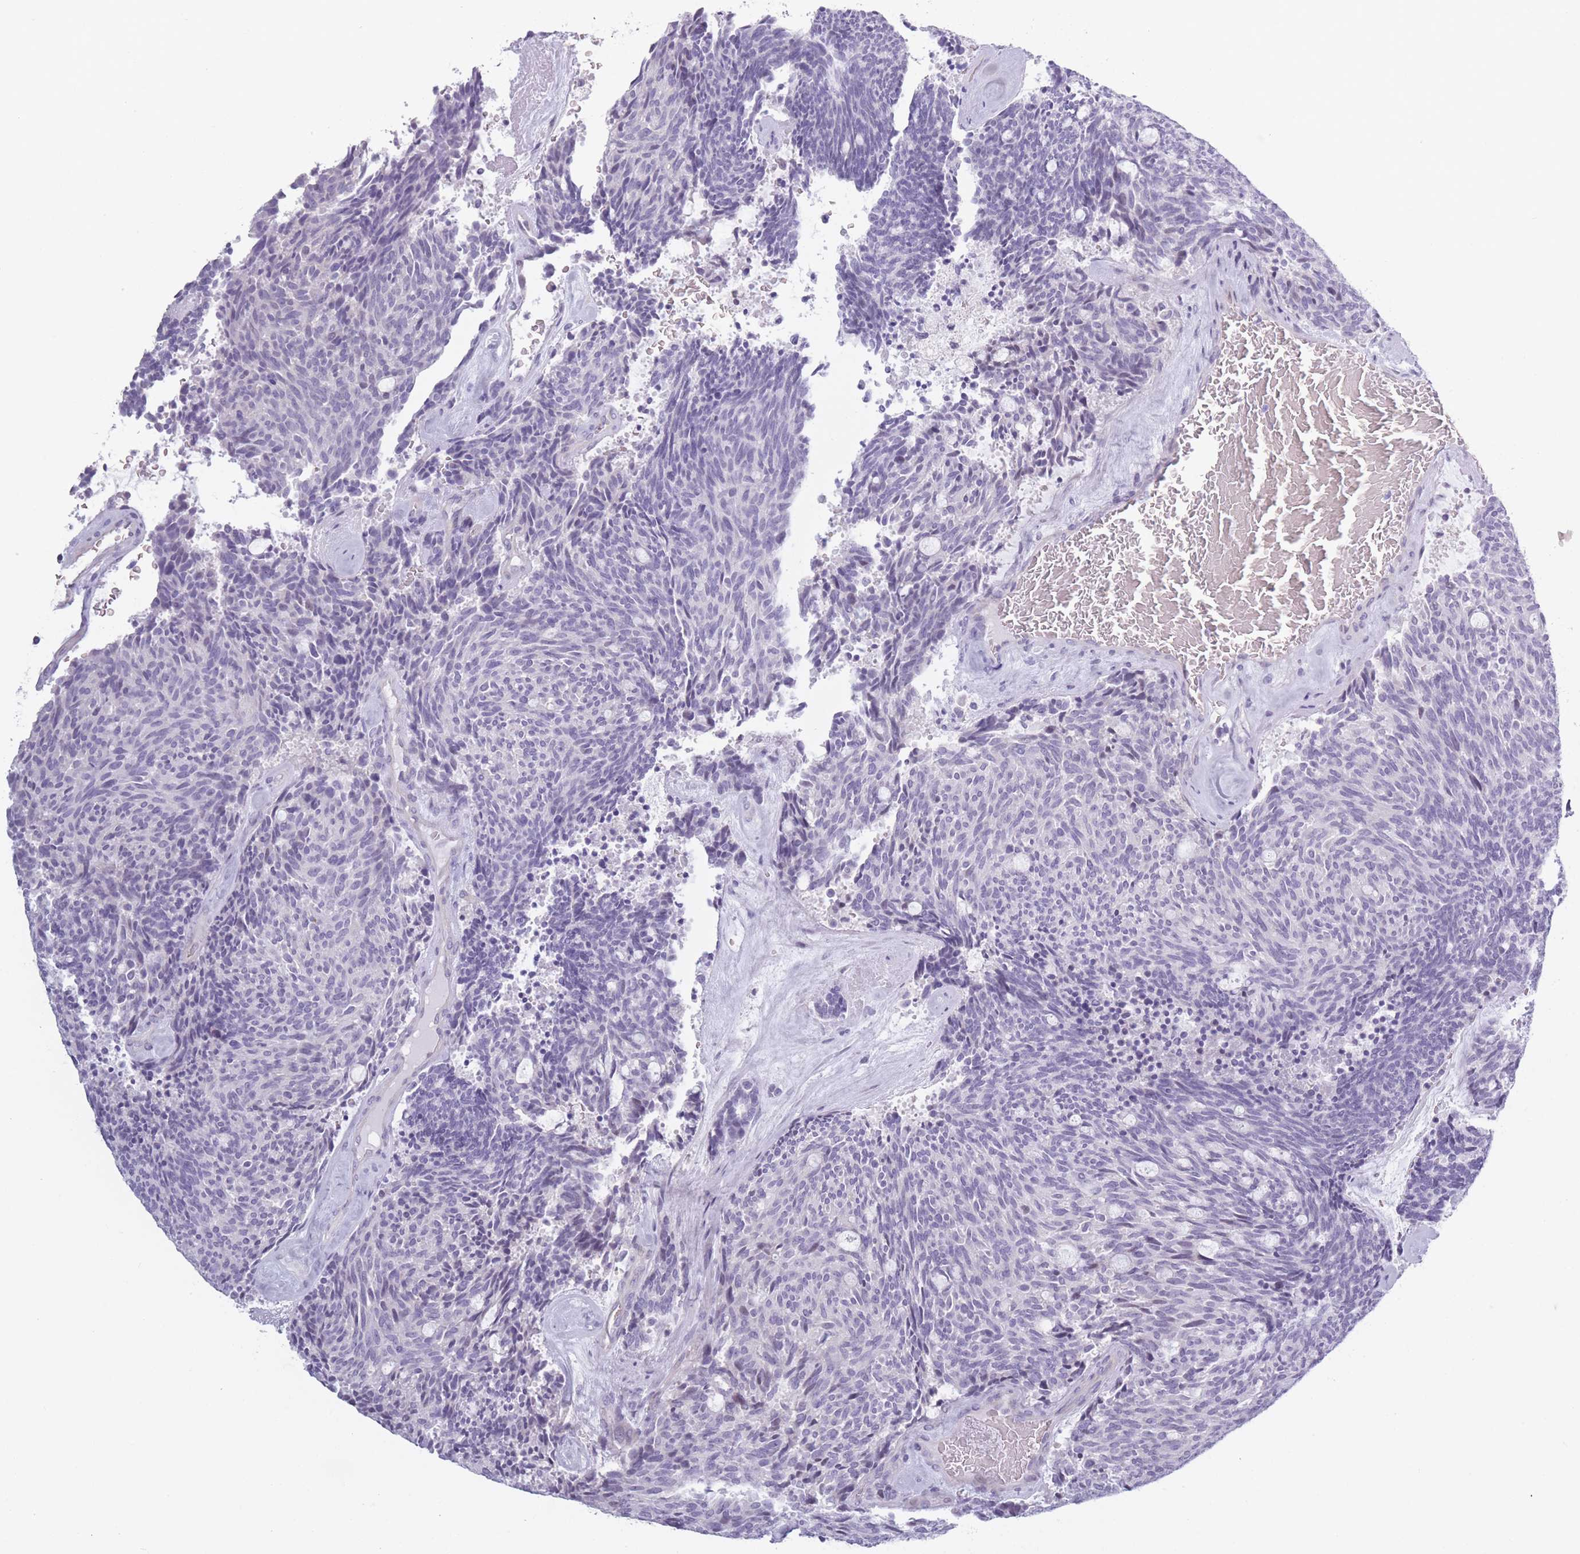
{"staining": {"intensity": "negative", "quantity": "none", "location": "none"}, "tissue": "carcinoid", "cell_type": "Tumor cells", "image_type": "cancer", "snomed": [{"axis": "morphology", "description": "Carcinoid, malignant, NOS"}, {"axis": "topography", "description": "Pancreas"}], "caption": "DAB (3,3'-diaminobenzidine) immunohistochemical staining of carcinoid shows no significant positivity in tumor cells.", "gene": "PLEKHG2", "patient": {"sex": "female", "age": 54}}